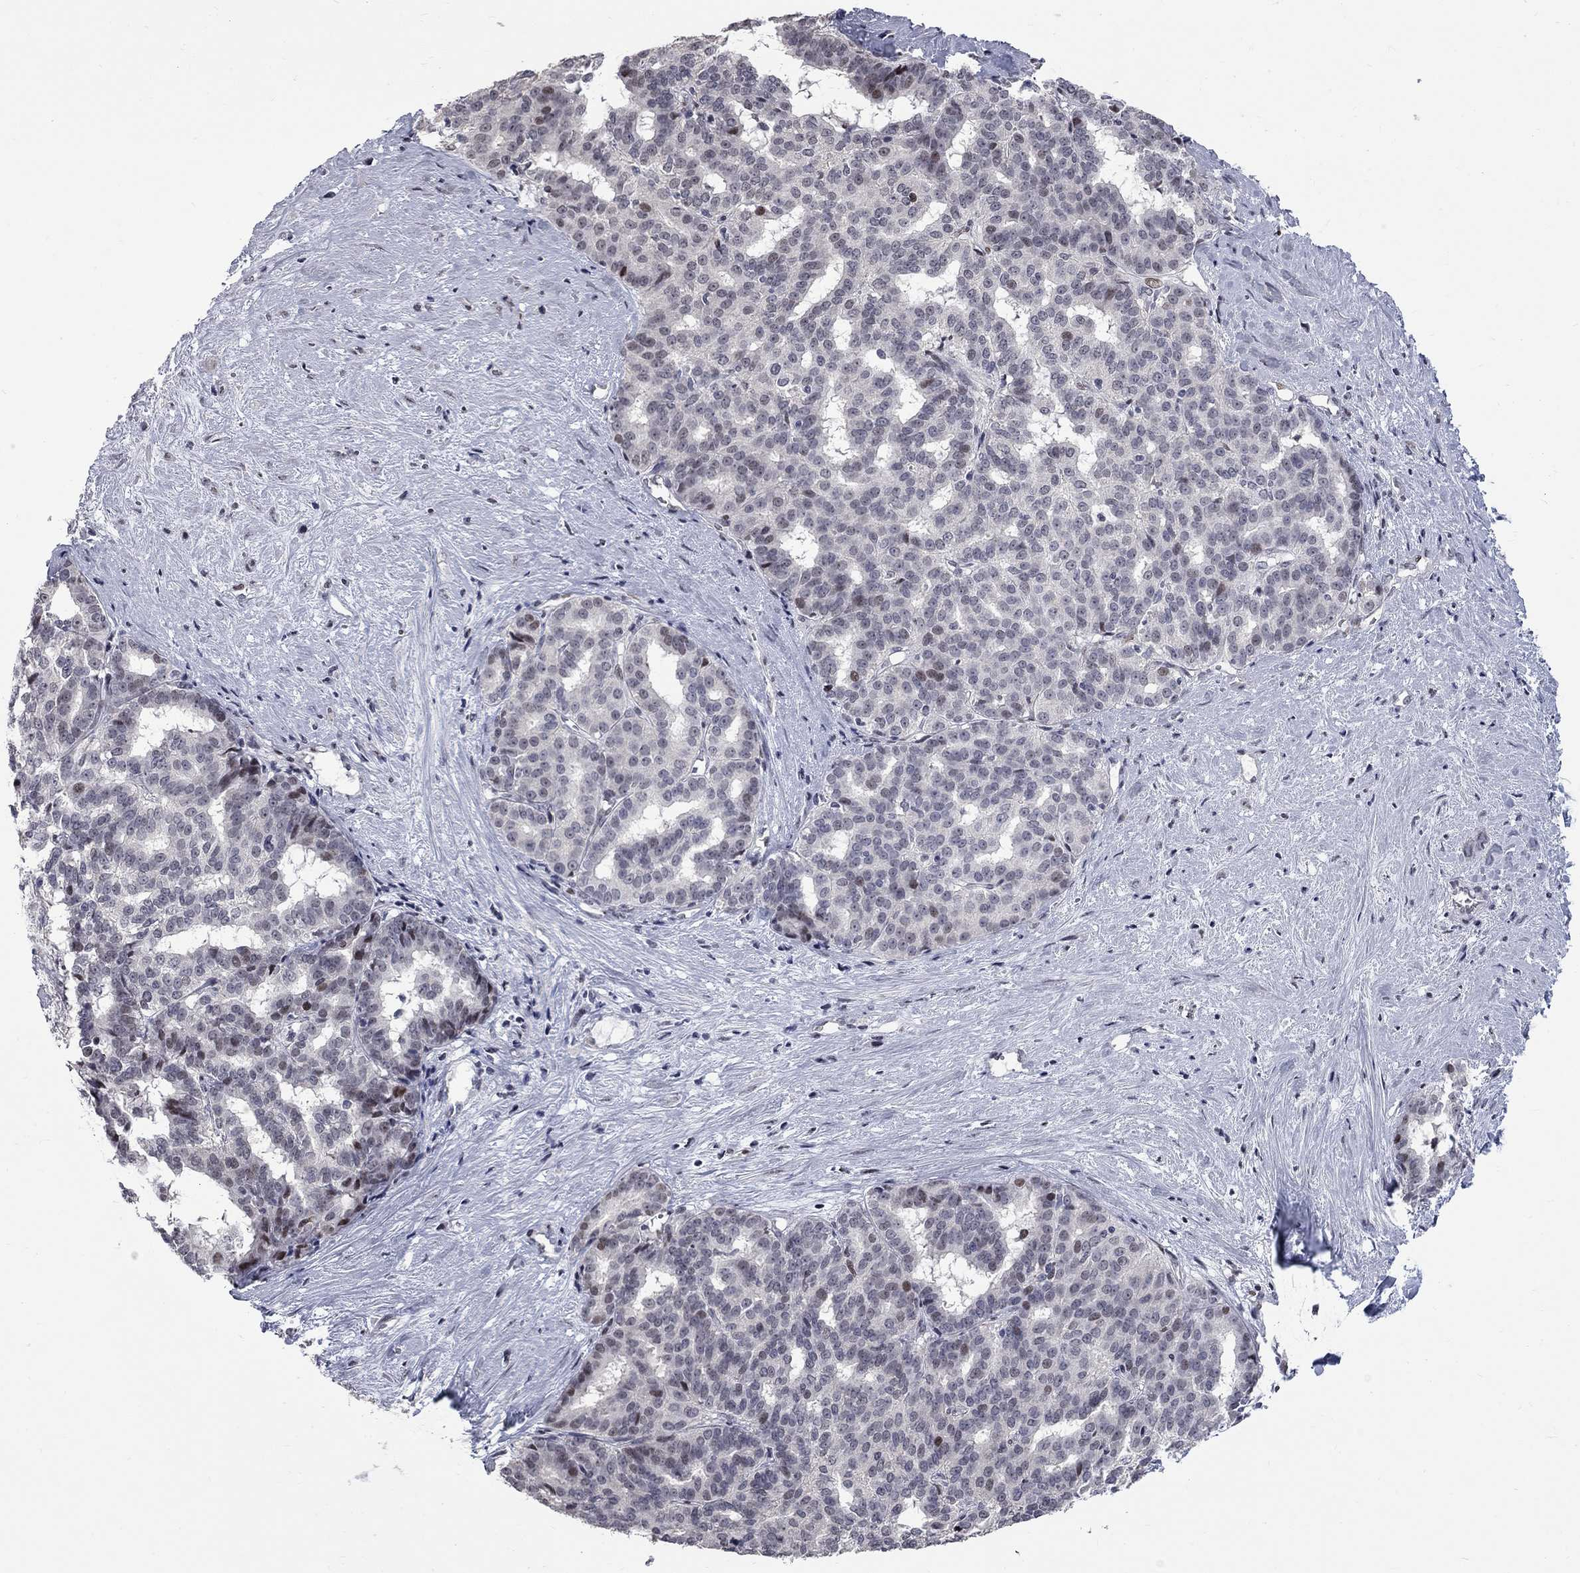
{"staining": {"intensity": "moderate", "quantity": "<25%", "location": "nuclear"}, "tissue": "liver cancer", "cell_type": "Tumor cells", "image_type": "cancer", "snomed": [{"axis": "morphology", "description": "Cholangiocarcinoma"}, {"axis": "topography", "description": "Liver"}], "caption": "A high-resolution histopathology image shows immunohistochemistry staining of liver cancer, which demonstrates moderate nuclear staining in about <25% of tumor cells. (brown staining indicates protein expression, while blue staining denotes nuclei).", "gene": "ZNF154", "patient": {"sex": "female", "age": 47}}